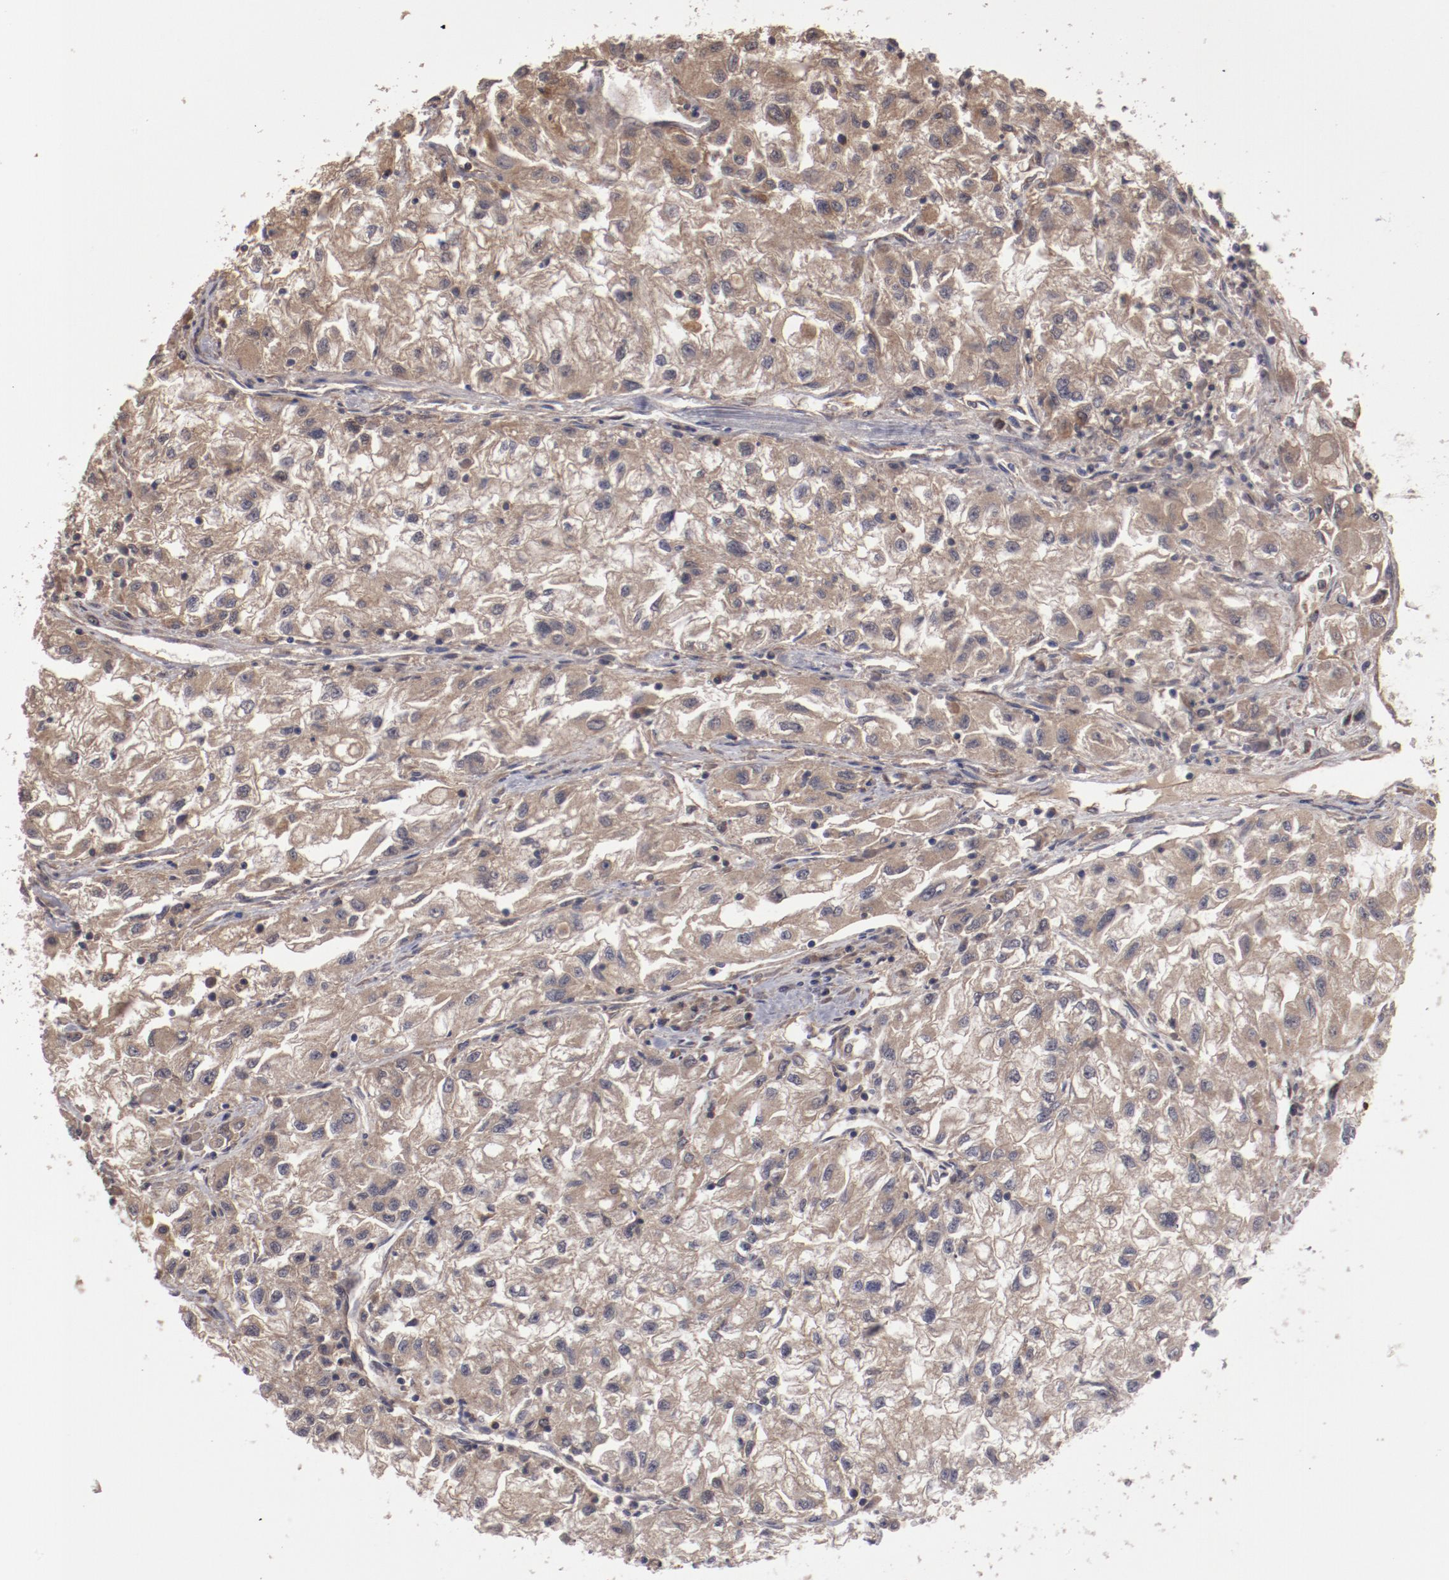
{"staining": {"intensity": "weak", "quantity": ">75%", "location": "cytoplasmic/membranous"}, "tissue": "renal cancer", "cell_type": "Tumor cells", "image_type": "cancer", "snomed": [{"axis": "morphology", "description": "Adenocarcinoma, NOS"}, {"axis": "topography", "description": "Kidney"}], "caption": "Immunohistochemistry (IHC) photomicrograph of adenocarcinoma (renal) stained for a protein (brown), which demonstrates low levels of weak cytoplasmic/membranous expression in approximately >75% of tumor cells.", "gene": "RPS6KA6", "patient": {"sex": "male", "age": 59}}